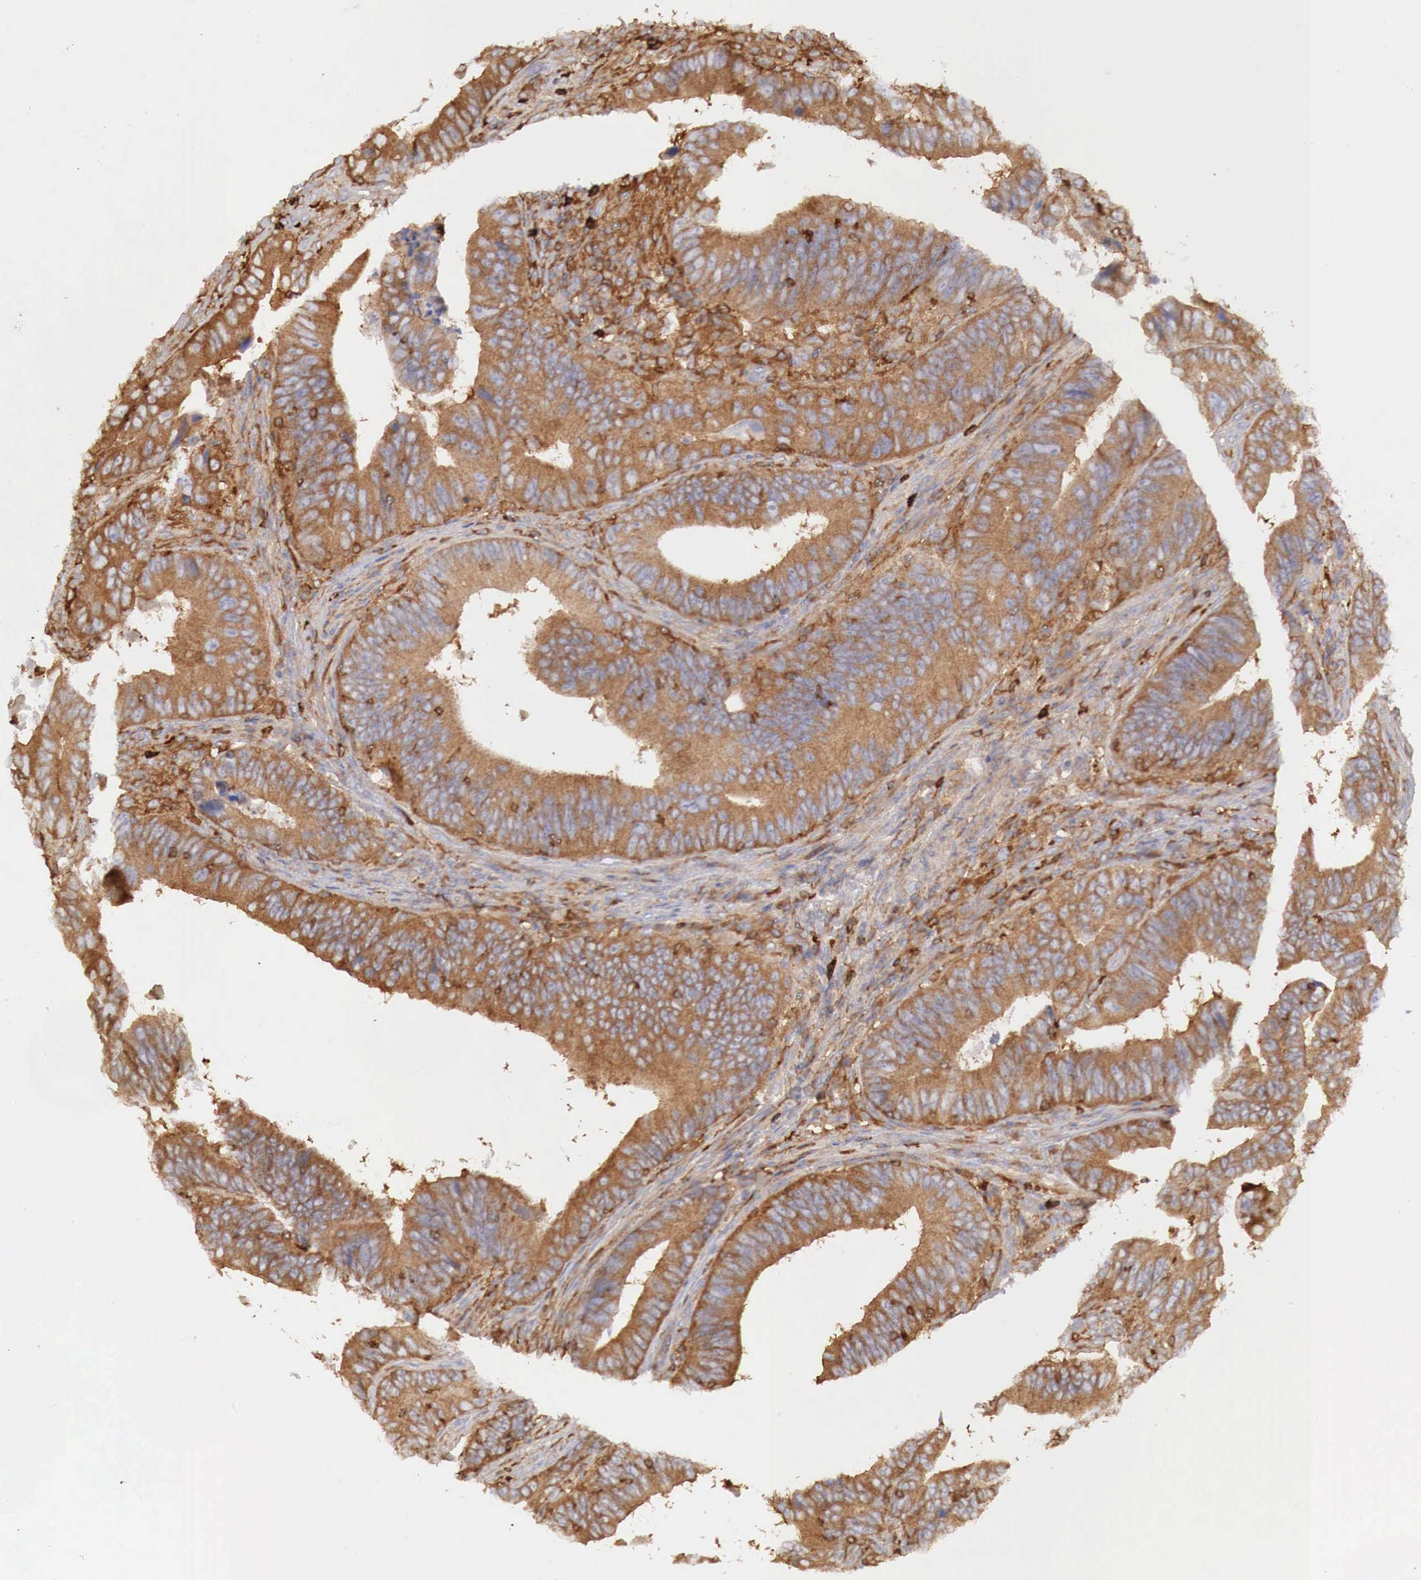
{"staining": {"intensity": "strong", "quantity": ">75%", "location": "cytoplasmic/membranous"}, "tissue": "colorectal cancer", "cell_type": "Tumor cells", "image_type": "cancer", "snomed": [{"axis": "morphology", "description": "Adenocarcinoma, NOS"}, {"axis": "topography", "description": "Colon"}], "caption": "A histopathology image showing strong cytoplasmic/membranous staining in about >75% of tumor cells in colorectal cancer (adenocarcinoma), as visualized by brown immunohistochemical staining.", "gene": "G6PD", "patient": {"sex": "female", "age": 78}}